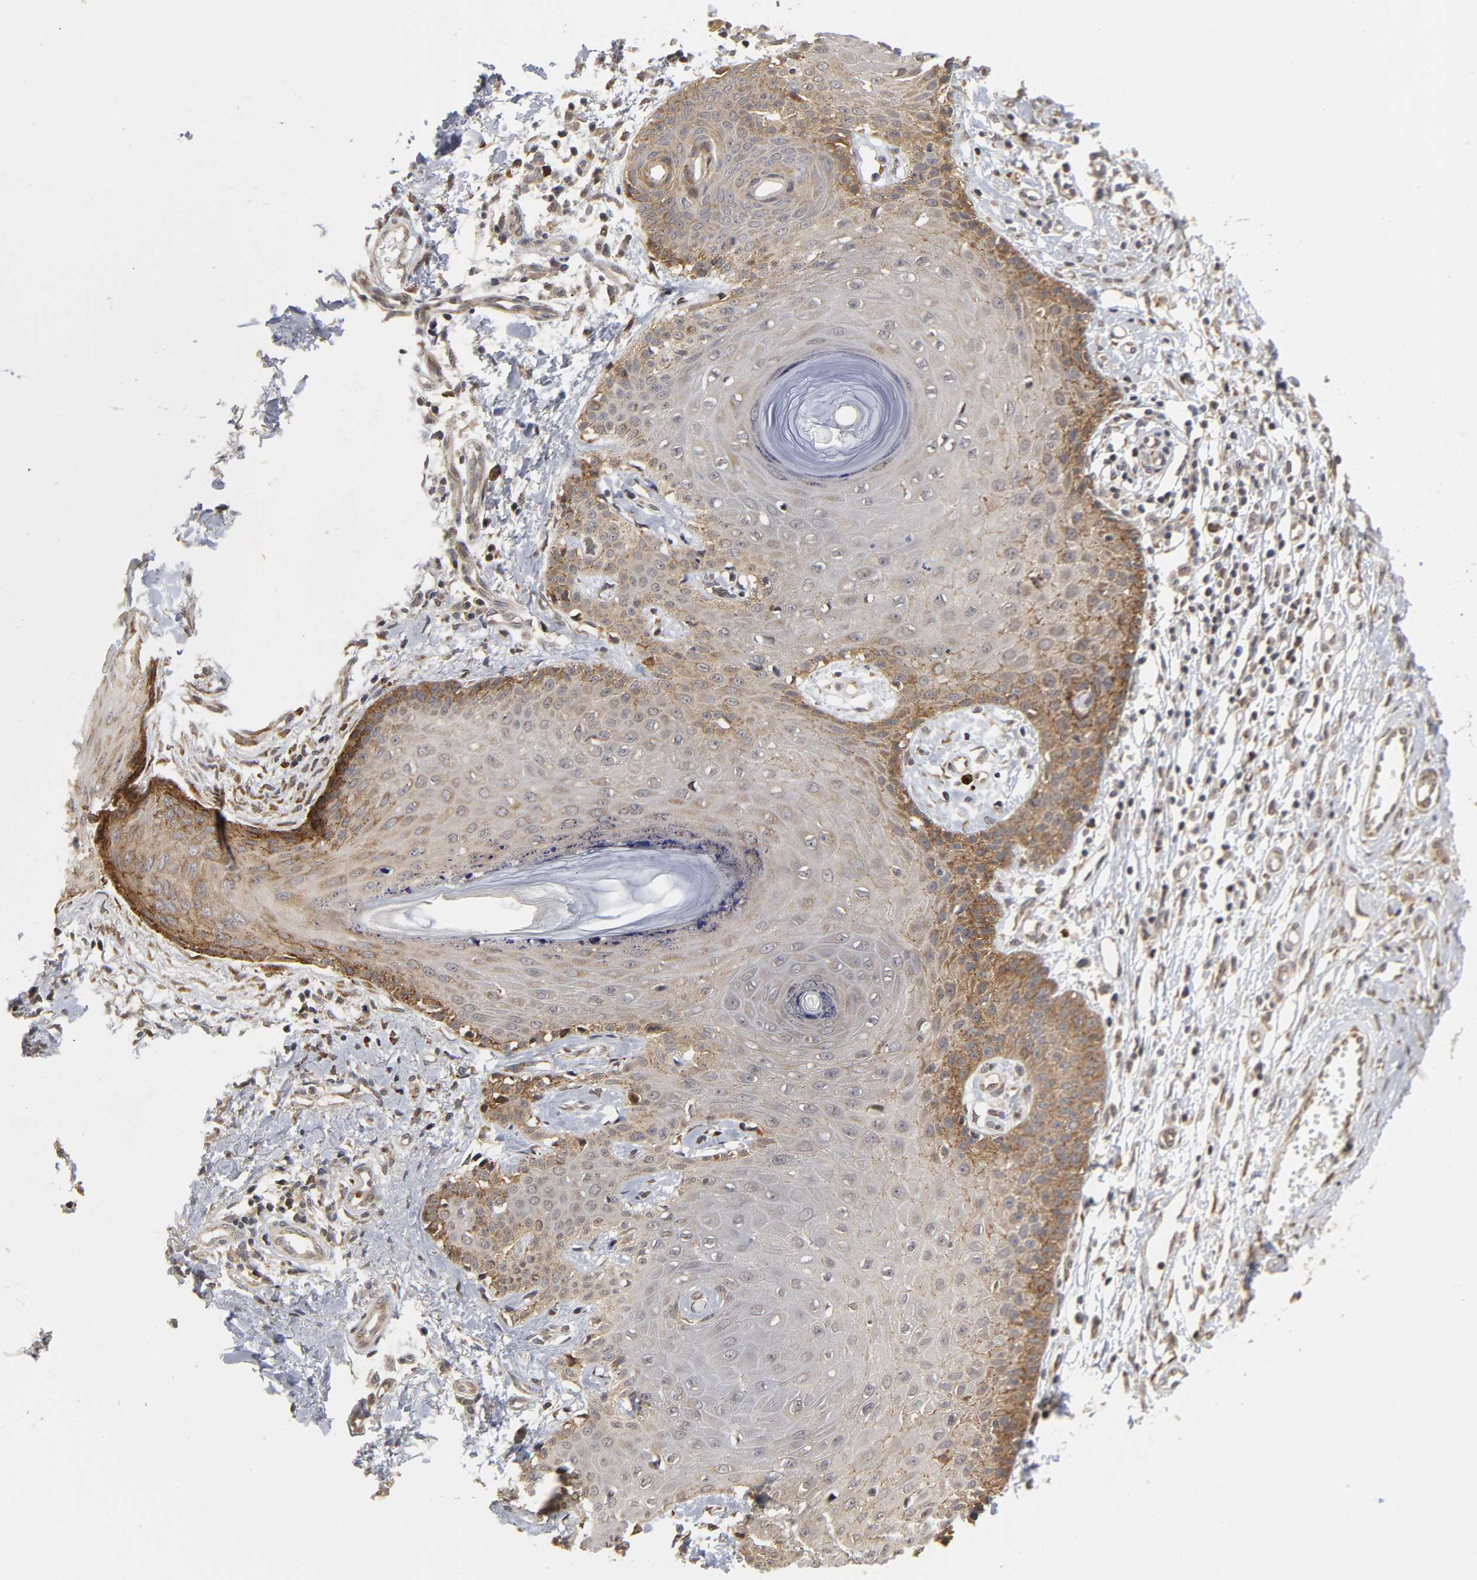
{"staining": {"intensity": "moderate", "quantity": ">75%", "location": "cytoplasmic/membranous"}, "tissue": "skin cancer", "cell_type": "Tumor cells", "image_type": "cancer", "snomed": [{"axis": "morphology", "description": "Basal cell carcinoma"}, {"axis": "topography", "description": "Skin"}], "caption": "High-power microscopy captured an immunohistochemistry micrograph of basal cell carcinoma (skin), revealing moderate cytoplasmic/membranous staining in about >75% of tumor cells.", "gene": "SLC30A9", "patient": {"sex": "male", "age": 67}}